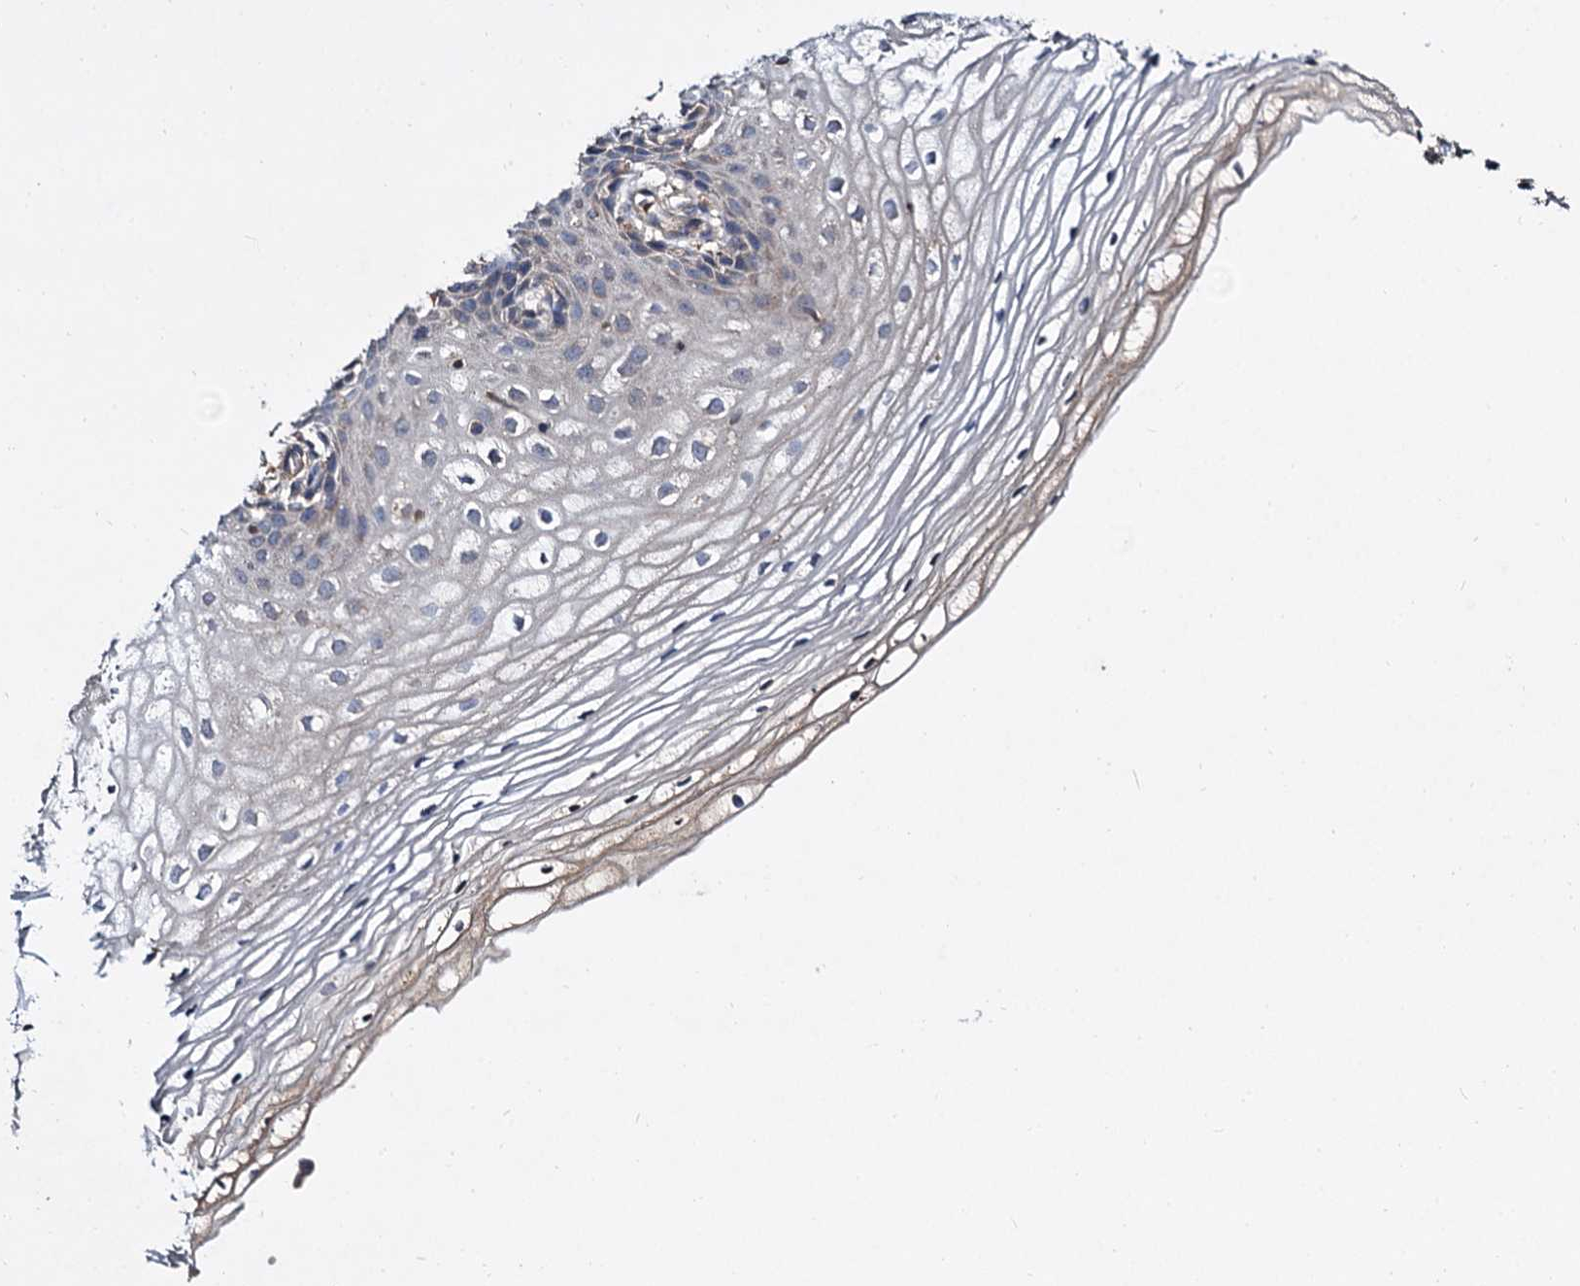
{"staining": {"intensity": "moderate", "quantity": "<25%", "location": "cytoplasmic/membranous"}, "tissue": "vagina", "cell_type": "Squamous epithelial cells", "image_type": "normal", "snomed": [{"axis": "morphology", "description": "Normal tissue, NOS"}, {"axis": "topography", "description": "Vagina"}], "caption": "Approximately <25% of squamous epithelial cells in benign vagina display moderate cytoplasmic/membranous protein positivity as visualized by brown immunohistochemical staining.", "gene": "ISM2", "patient": {"sex": "female", "age": 60}}